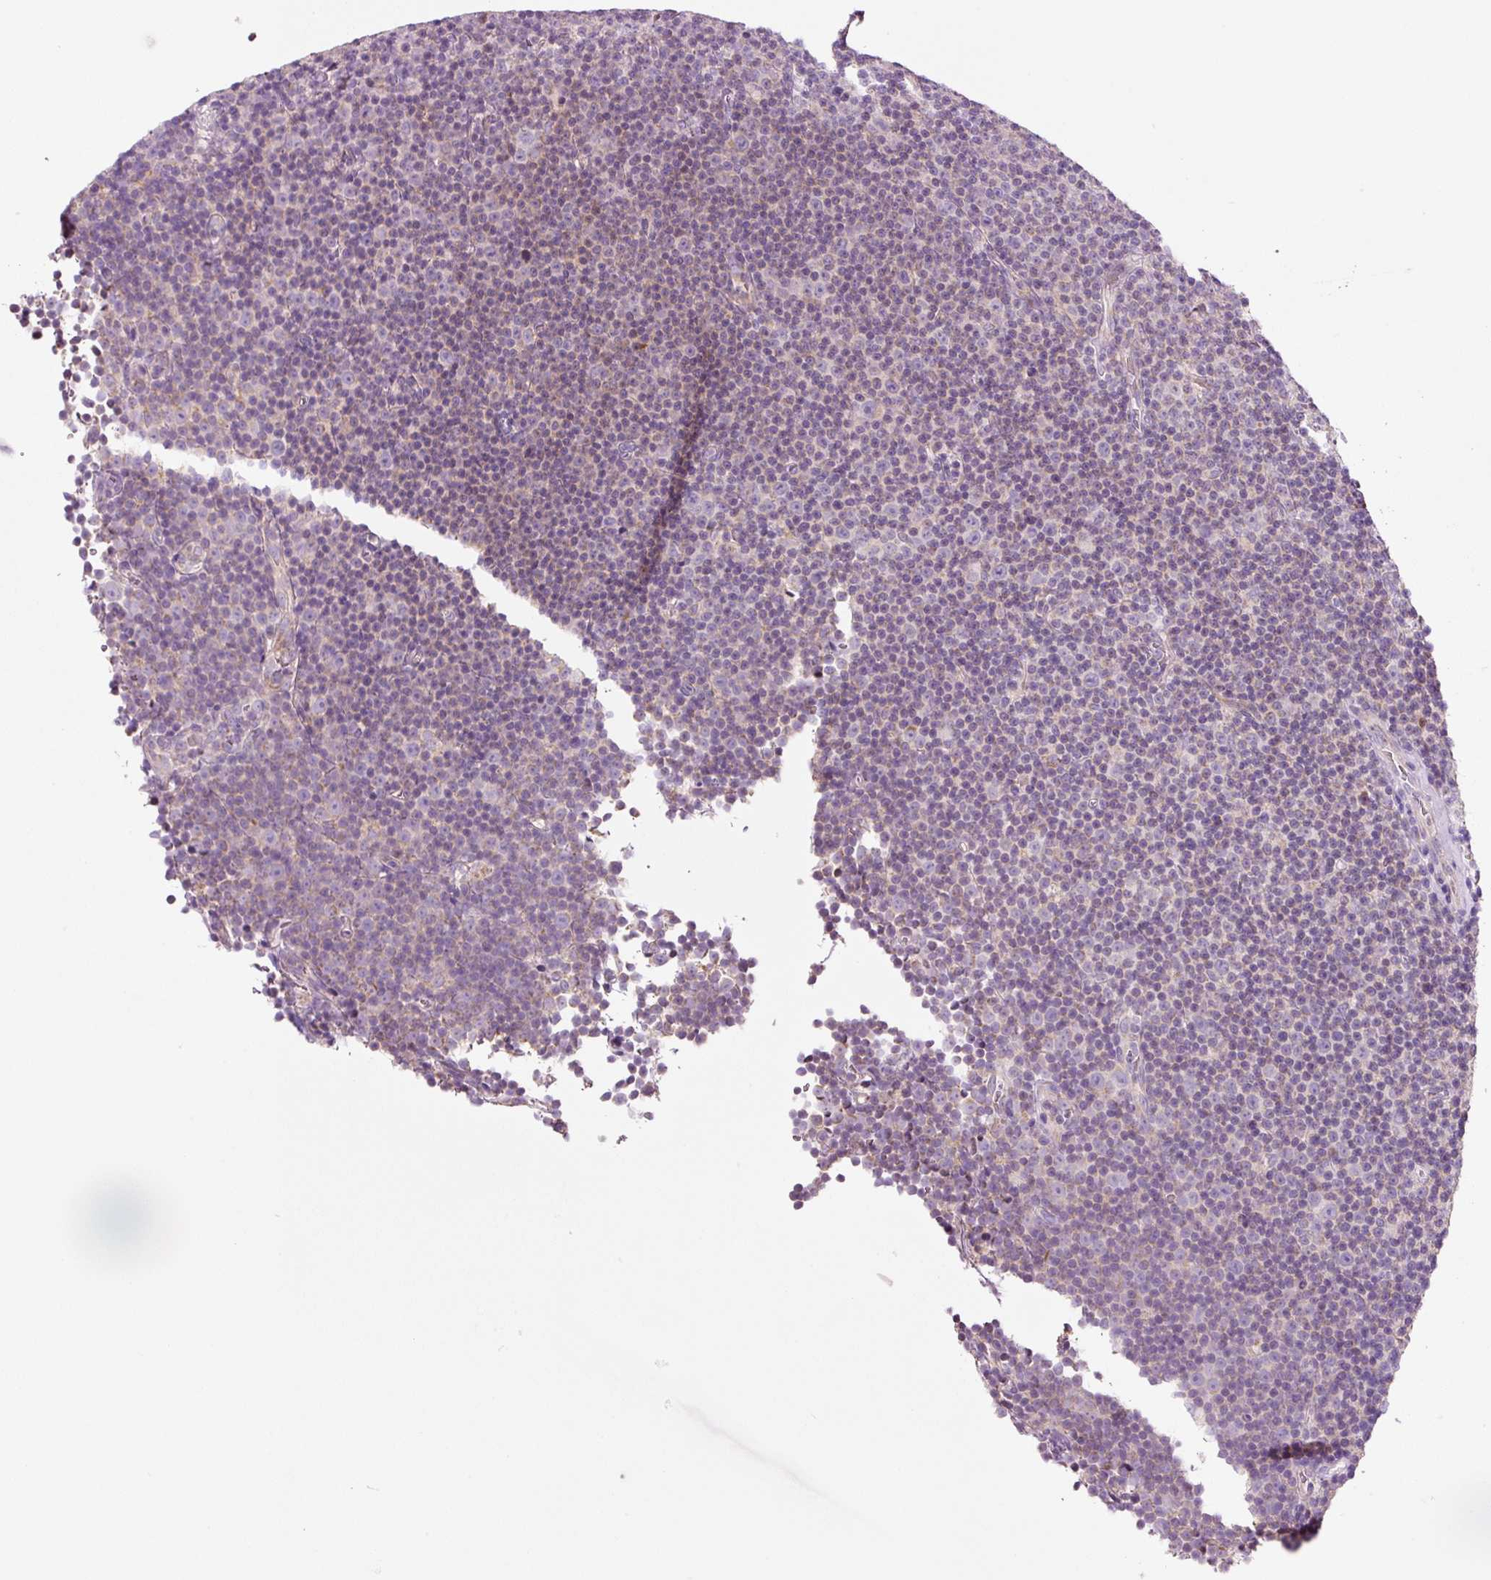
{"staining": {"intensity": "negative", "quantity": "none", "location": "none"}, "tissue": "lymphoma", "cell_type": "Tumor cells", "image_type": "cancer", "snomed": [{"axis": "morphology", "description": "Malignant lymphoma, non-Hodgkin's type, Low grade"}, {"axis": "topography", "description": "Lymph node"}], "caption": "Malignant lymphoma, non-Hodgkin's type (low-grade) was stained to show a protein in brown. There is no significant positivity in tumor cells.", "gene": "NDUFA1", "patient": {"sex": "female", "age": 67}}